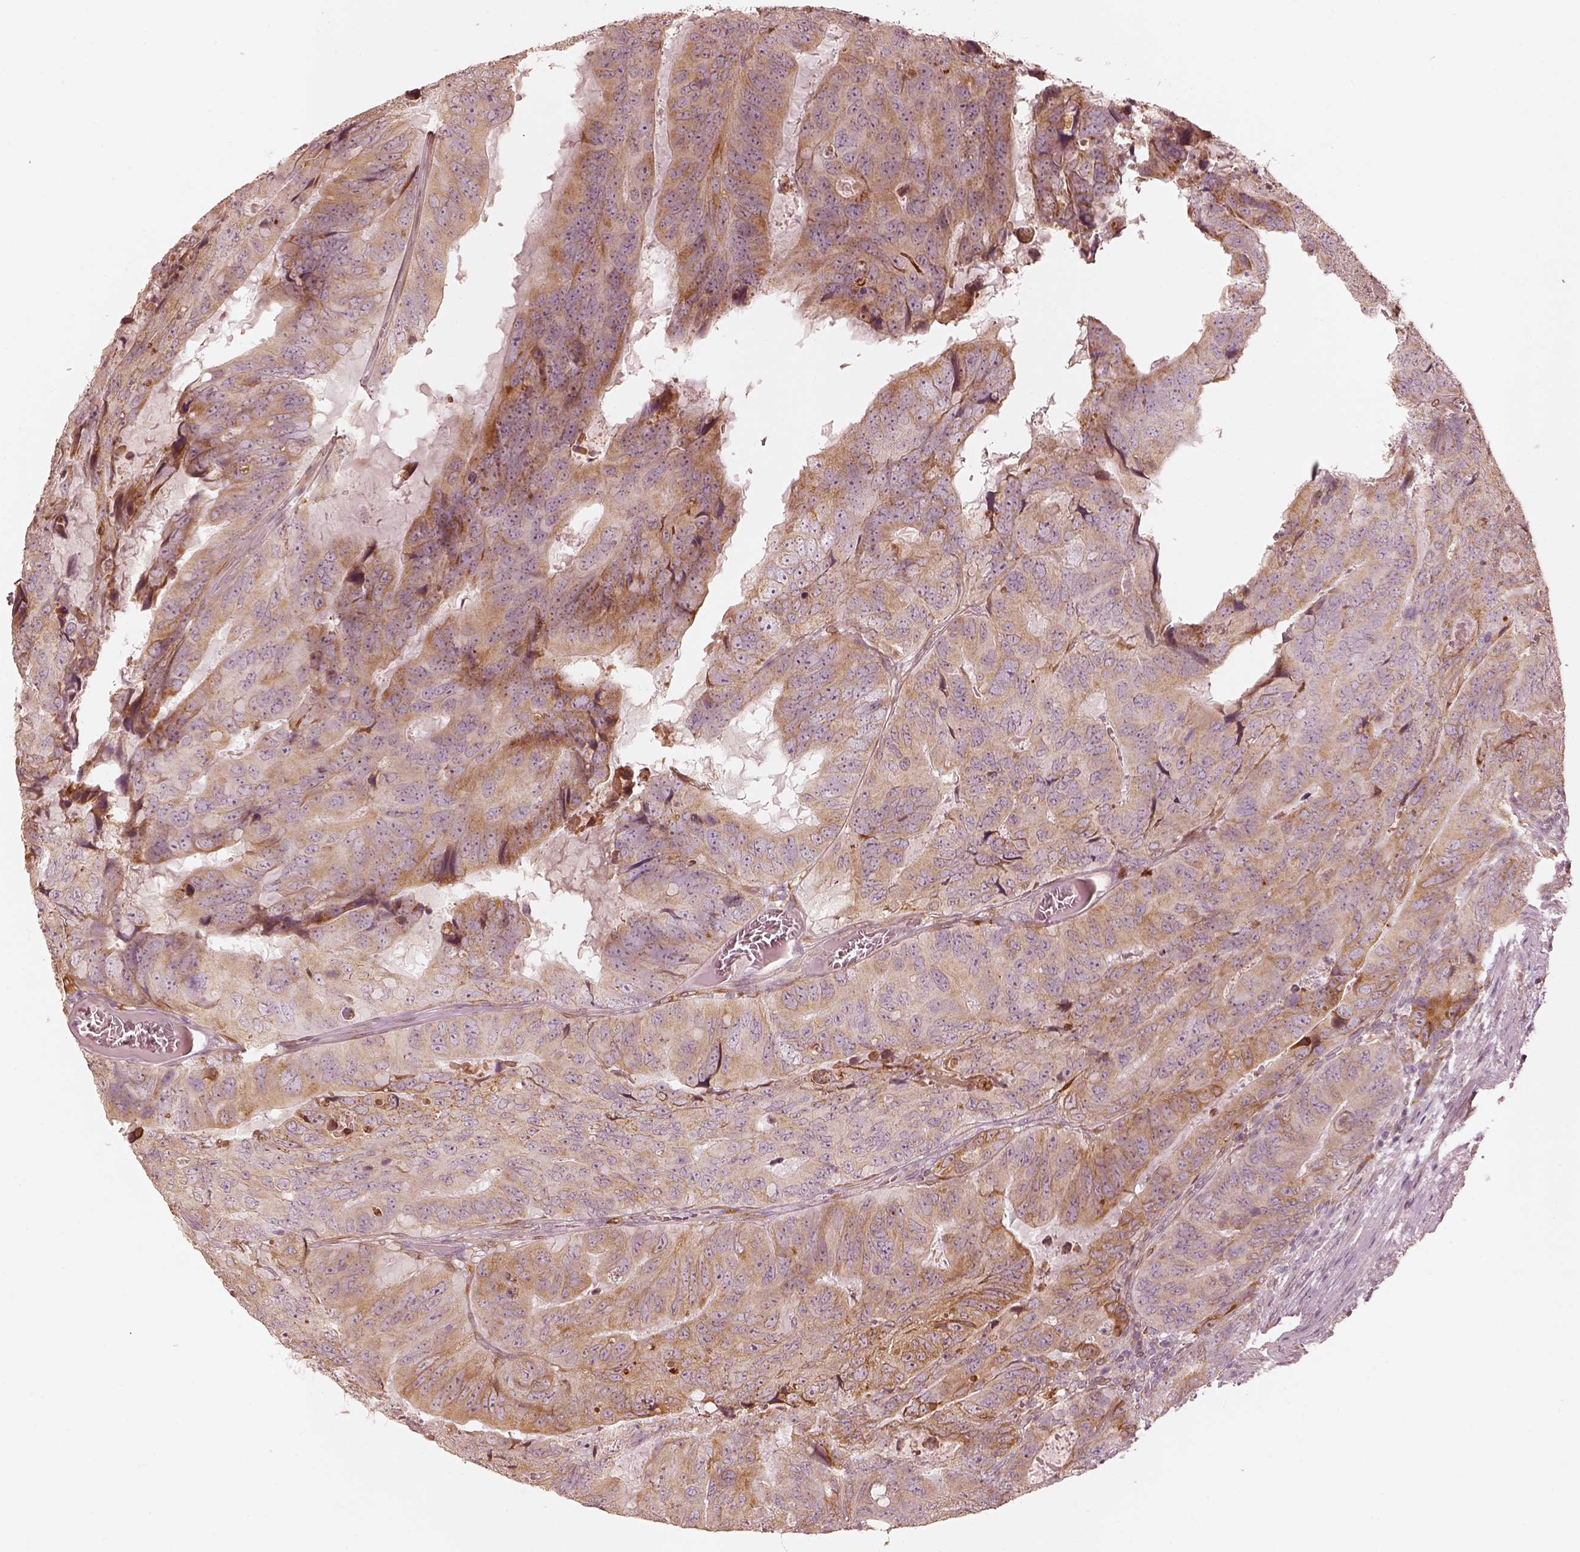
{"staining": {"intensity": "moderate", "quantity": ">75%", "location": "cytoplasmic/membranous"}, "tissue": "colorectal cancer", "cell_type": "Tumor cells", "image_type": "cancer", "snomed": [{"axis": "morphology", "description": "Adenocarcinoma, NOS"}, {"axis": "topography", "description": "Colon"}], "caption": "A photomicrograph showing moderate cytoplasmic/membranous staining in approximately >75% of tumor cells in colorectal cancer, as visualized by brown immunohistochemical staining.", "gene": "WLS", "patient": {"sex": "male", "age": 79}}